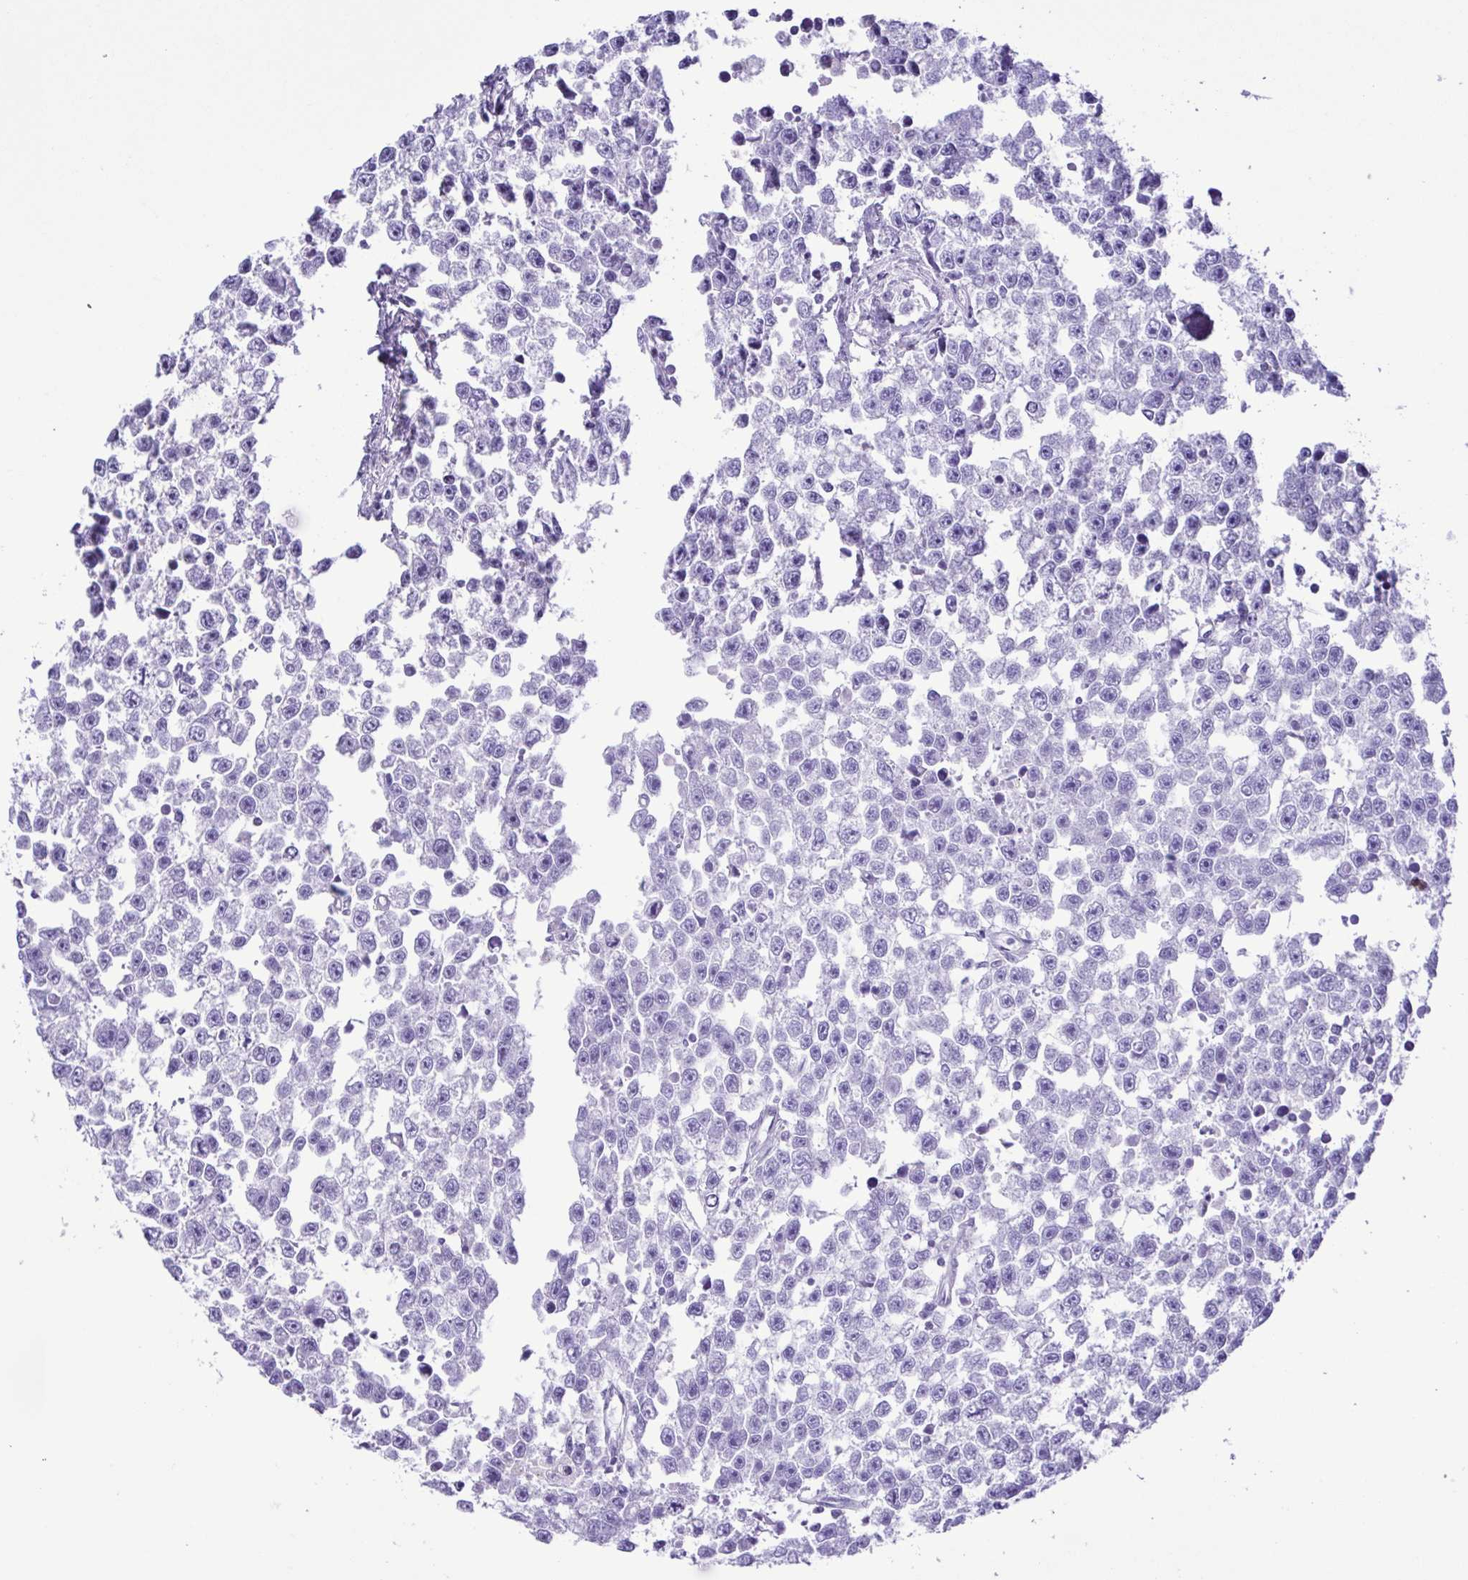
{"staining": {"intensity": "negative", "quantity": "none", "location": "none"}, "tissue": "testis cancer", "cell_type": "Tumor cells", "image_type": "cancer", "snomed": [{"axis": "morphology", "description": "Seminoma, NOS"}, {"axis": "topography", "description": "Testis"}], "caption": "High magnification brightfield microscopy of testis cancer stained with DAB (brown) and counterstained with hematoxylin (blue): tumor cells show no significant staining. (Stains: DAB IHC with hematoxylin counter stain, Microscopy: brightfield microscopy at high magnification).", "gene": "CYP17A1", "patient": {"sex": "male", "age": 26}}